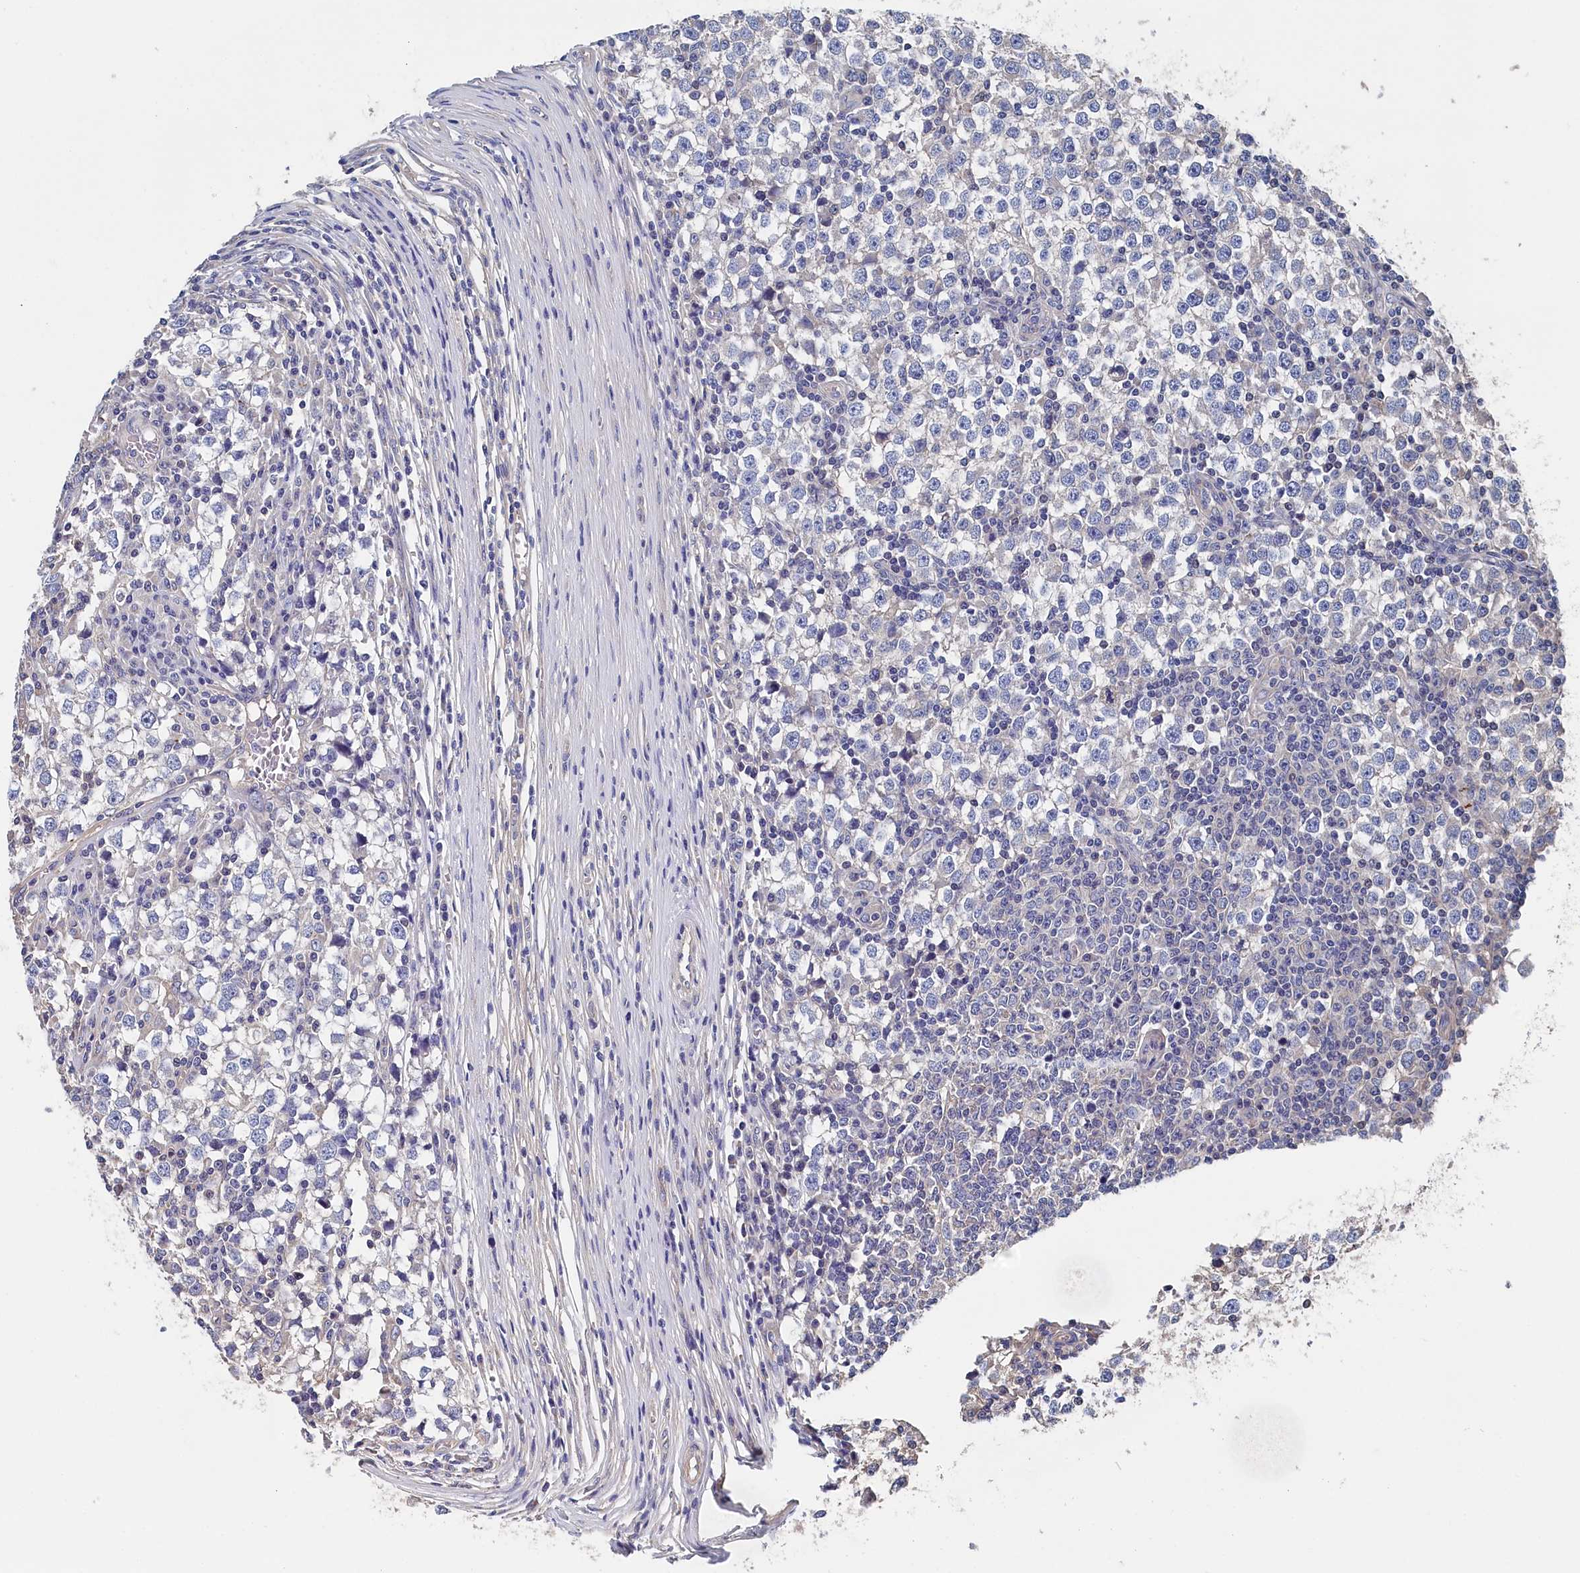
{"staining": {"intensity": "negative", "quantity": "none", "location": "none"}, "tissue": "testis cancer", "cell_type": "Tumor cells", "image_type": "cancer", "snomed": [{"axis": "morphology", "description": "Seminoma, NOS"}, {"axis": "topography", "description": "Testis"}], "caption": "Protein analysis of testis cancer reveals no significant positivity in tumor cells.", "gene": "BHMT", "patient": {"sex": "male", "age": 65}}